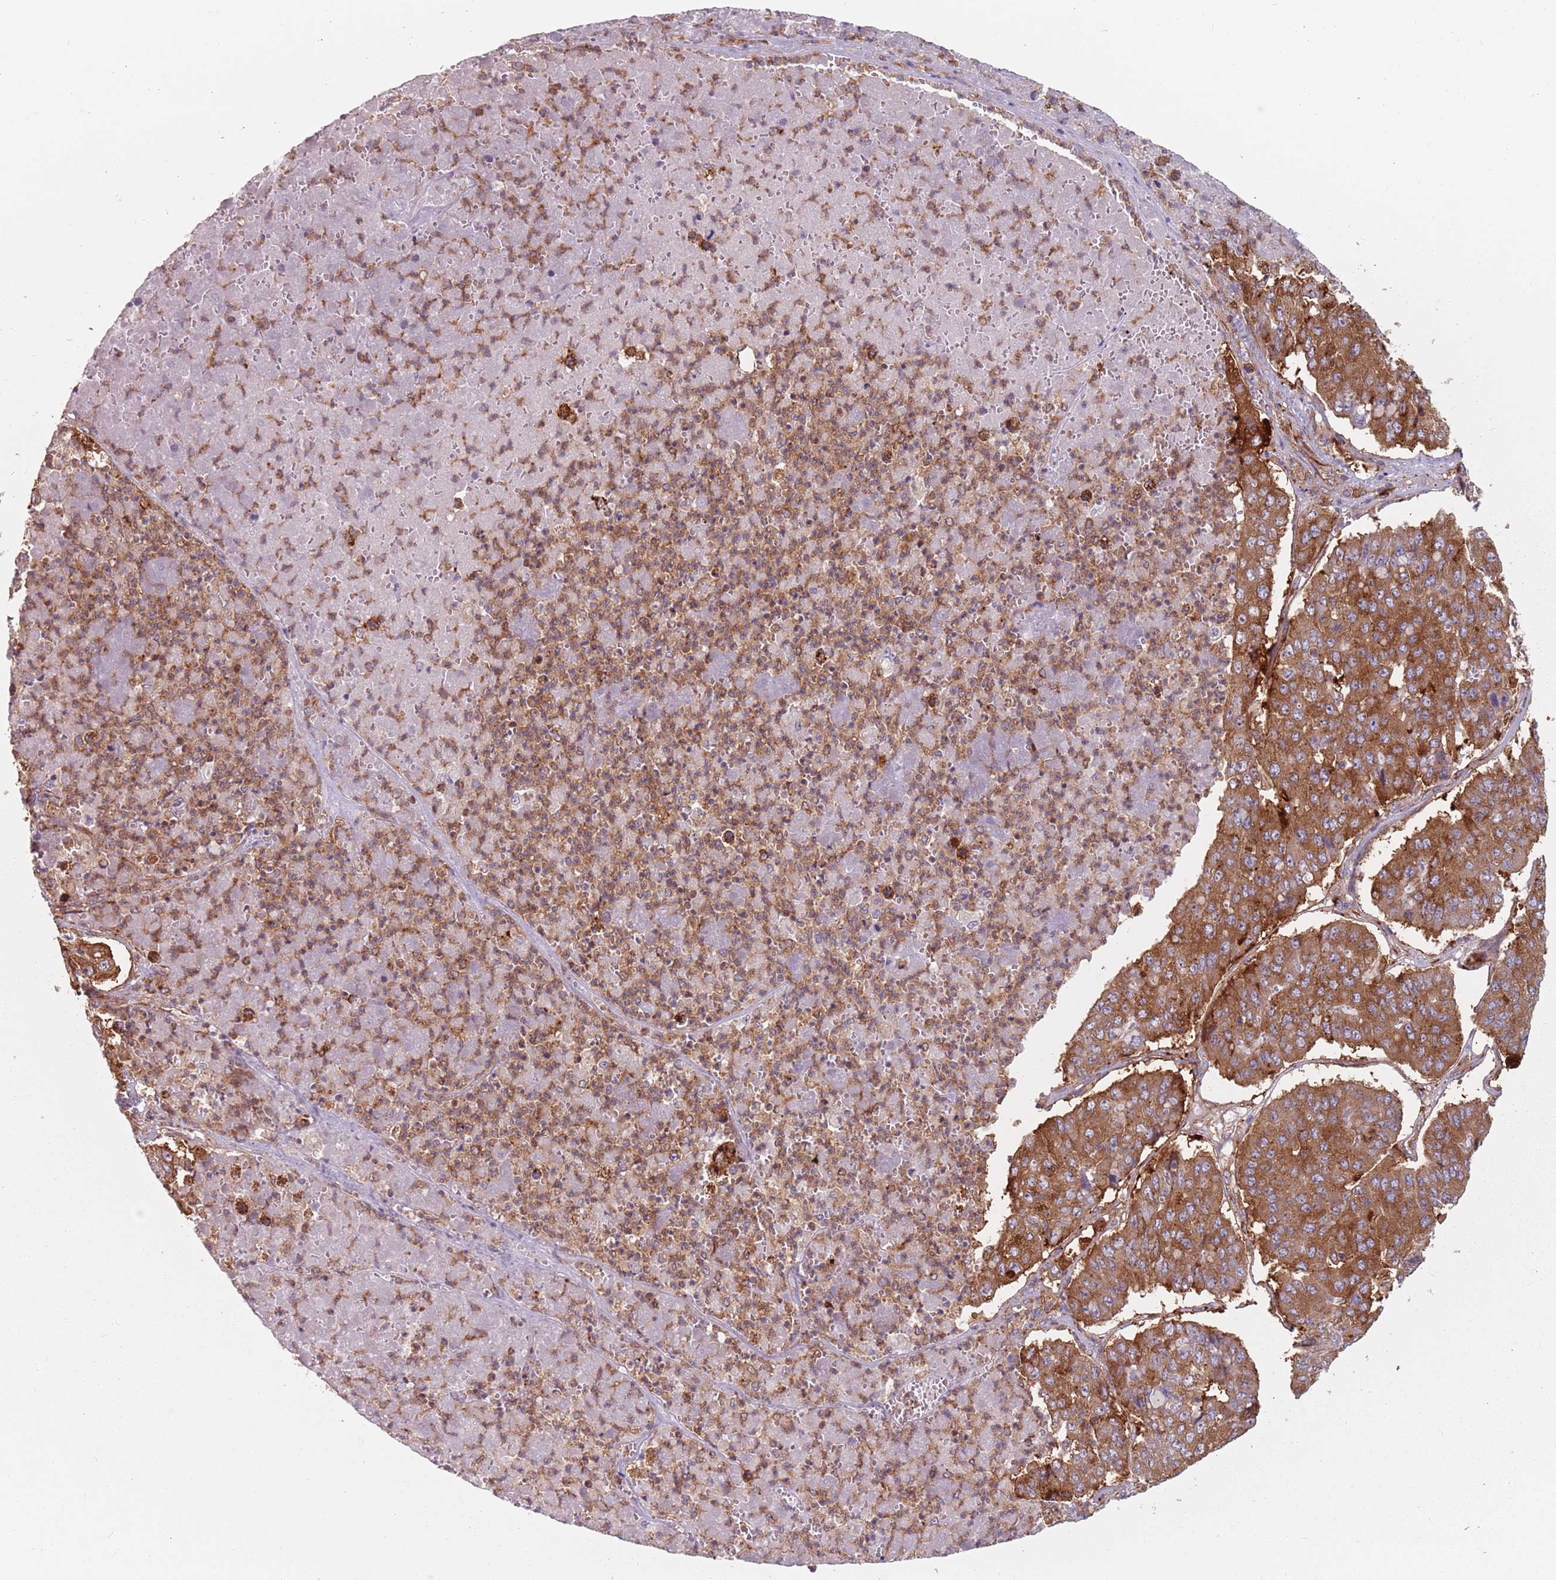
{"staining": {"intensity": "strong", "quantity": "25%-75%", "location": "cytoplasmic/membranous"}, "tissue": "pancreatic cancer", "cell_type": "Tumor cells", "image_type": "cancer", "snomed": [{"axis": "morphology", "description": "Adenocarcinoma, NOS"}, {"axis": "topography", "description": "Pancreas"}], "caption": "About 25%-75% of tumor cells in human pancreatic adenocarcinoma demonstrate strong cytoplasmic/membranous protein expression as visualized by brown immunohistochemical staining.", "gene": "TPD52L2", "patient": {"sex": "male", "age": 50}}